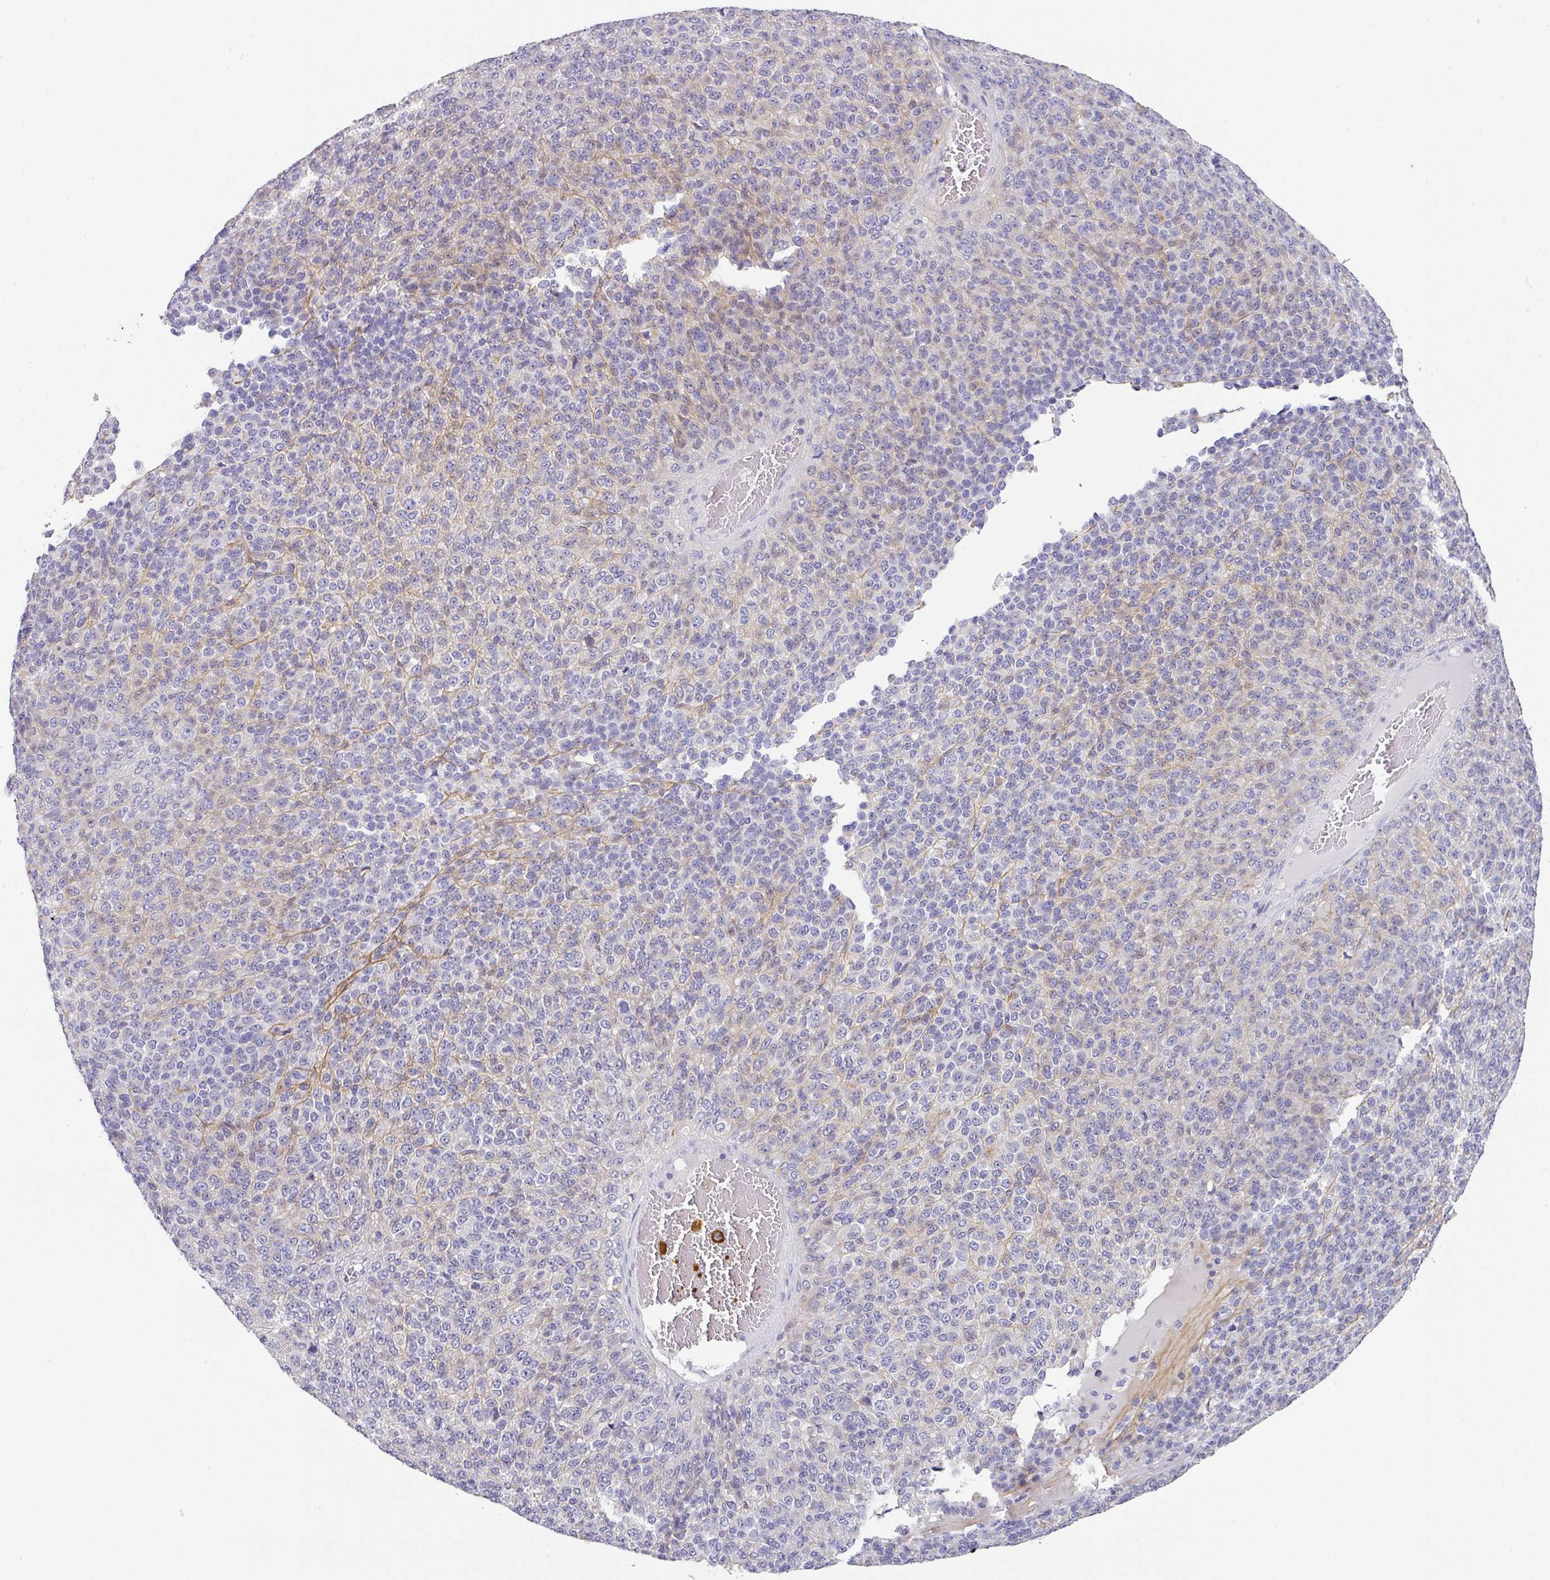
{"staining": {"intensity": "negative", "quantity": "none", "location": "none"}, "tissue": "melanoma", "cell_type": "Tumor cells", "image_type": "cancer", "snomed": [{"axis": "morphology", "description": "Malignant melanoma, Metastatic site"}, {"axis": "topography", "description": "Brain"}], "caption": "Image shows no protein positivity in tumor cells of malignant melanoma (metastatic site) tissue.", "gene": "ANKRD29", "patient": {"sex": "female", "age": 56}}